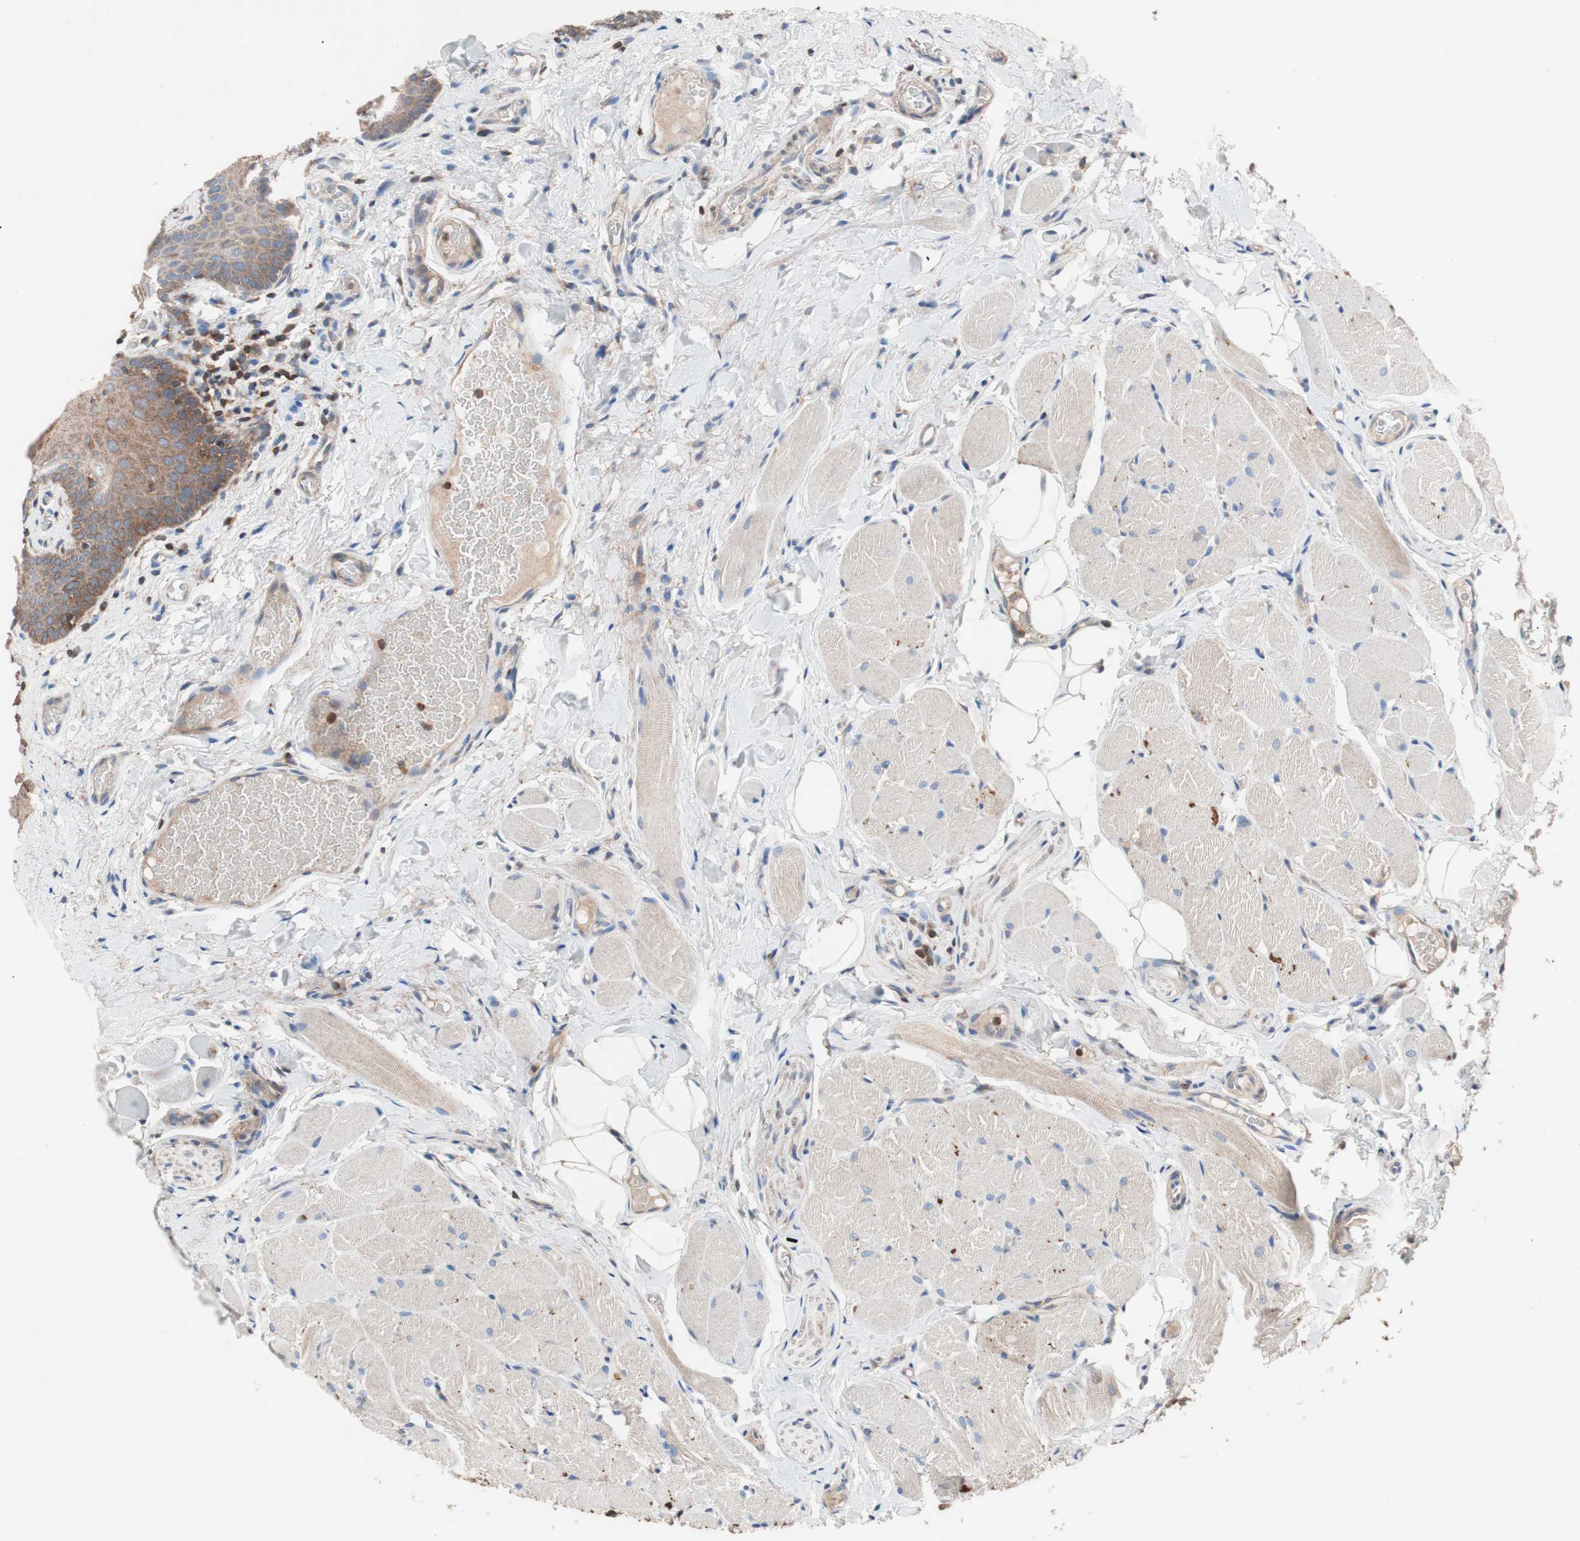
{"staining": {"intensity": "moderate", "quantity": ">75%", "location": "cytoplasmic/membranous"}, "tissue": "oral mucosa", "cell_type": "Squamous epithelial cells", "image_type": "normal", "snomed": [{"axis": "morphology", "description": "Normal tissue, NOS"}, {"axis": "topography", "description": "Oral tissue"}], "caption": "Protein staining demonstrates moderate cytoplasmic/membranous positivity in about >75% of squamous epithelial cells in benign oral mucosa.", "gene": "PIK3R1", "patient": {"sex": "male", "age": 54}}